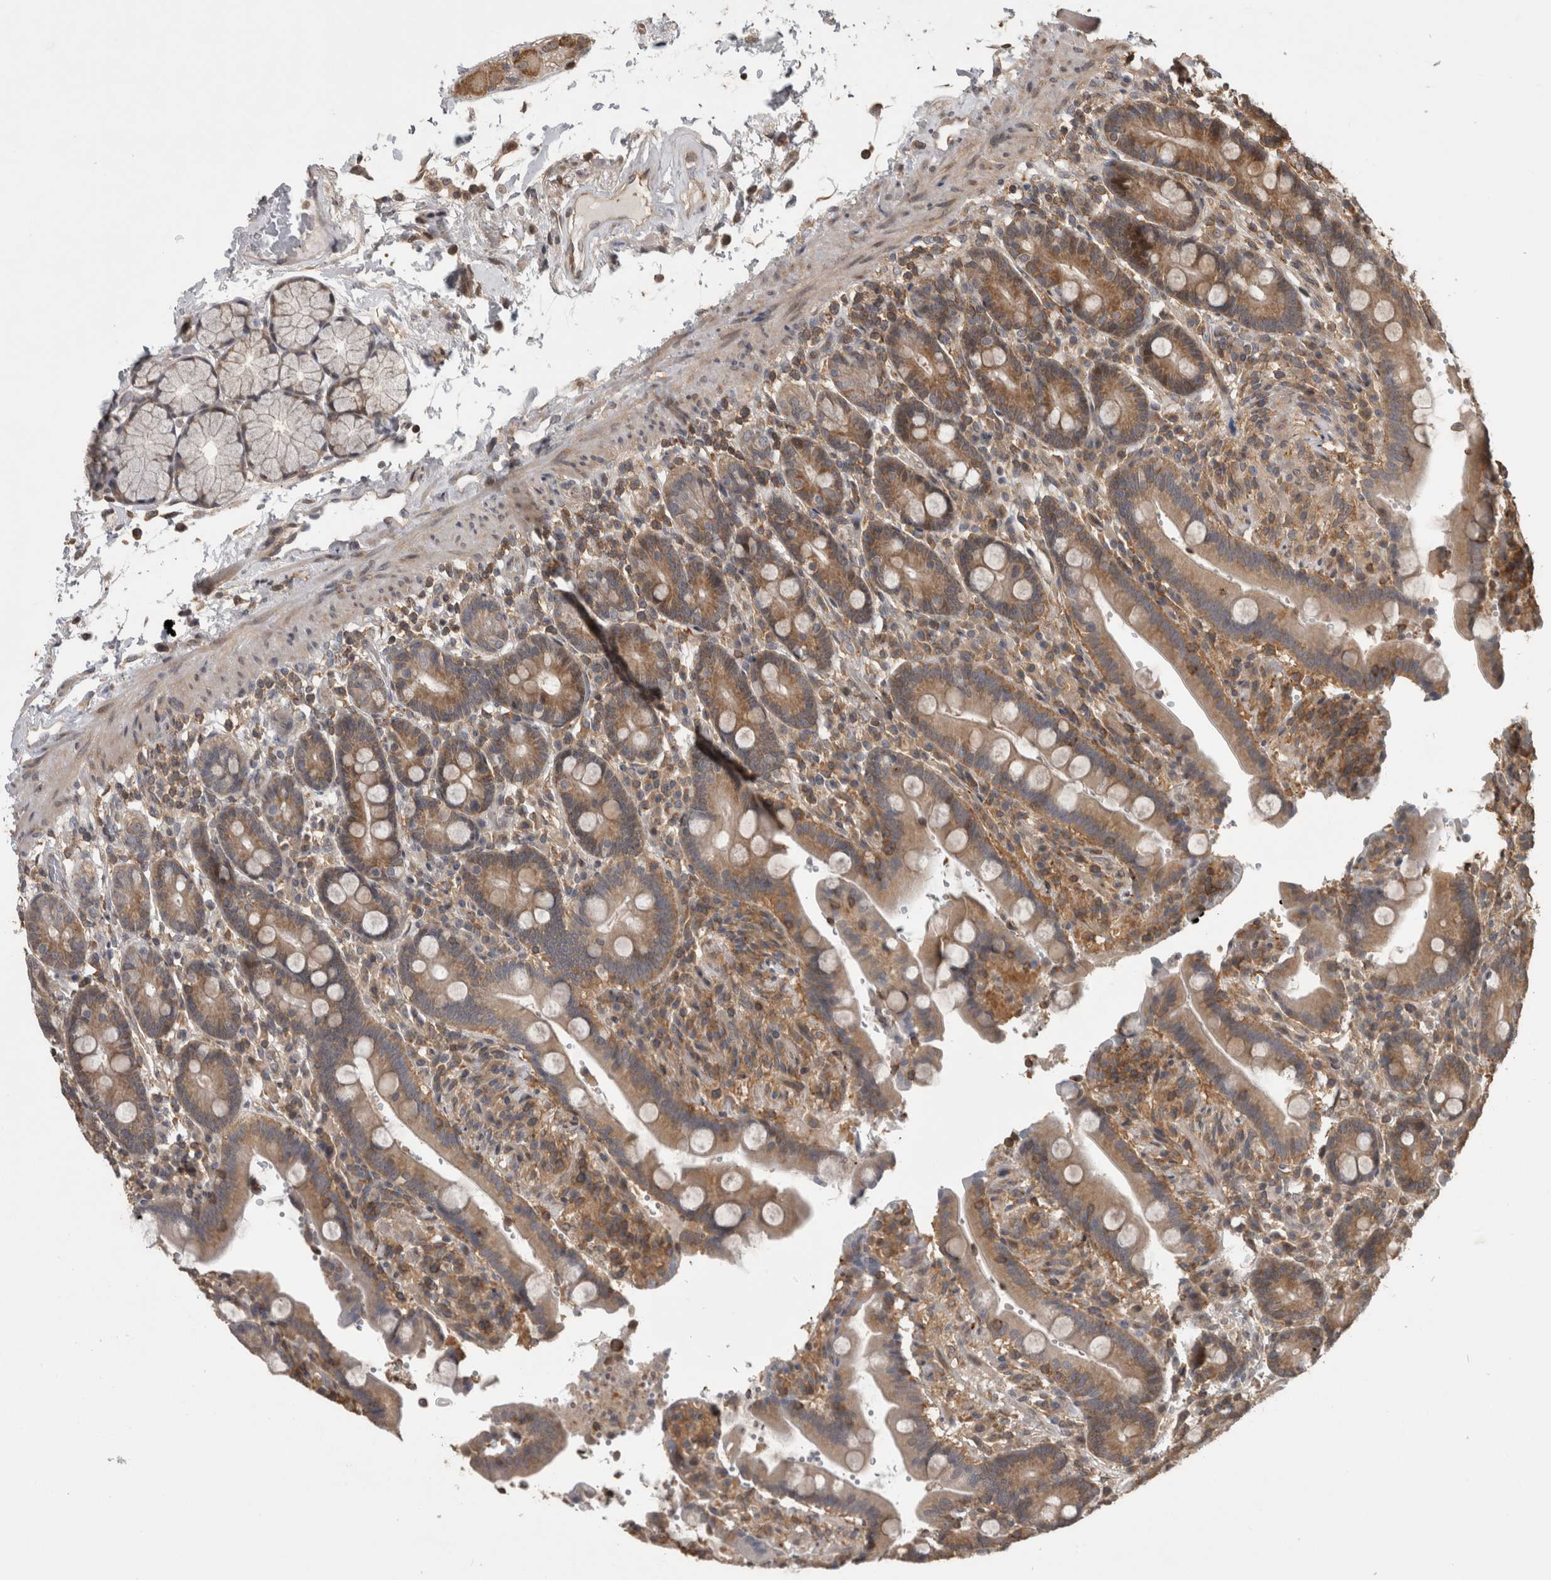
{"staining": {"intensity": "moderate", "quantity": "25%-75%", "location": "cytoplasmic/membranous"}, "tissue": "duodenum", "cell_type": "Glandular cells", "image_type": "normal", "snomed": [{"axis": "morphology", "description": "Normal tissue, NOS"}, {"axis": "topography", "description": "Small intestine, NOS"}], "caption": "Immunohistochemistry histopathology image of unremarkable duodenum stained for a protein (brown), which demonstrates medium levels of moderate cytoplasmic/membranous staining in about 25%-75% of glandular cells.", "gene": "ATXN2", "patient": {"sex": "female", "age": 71}}